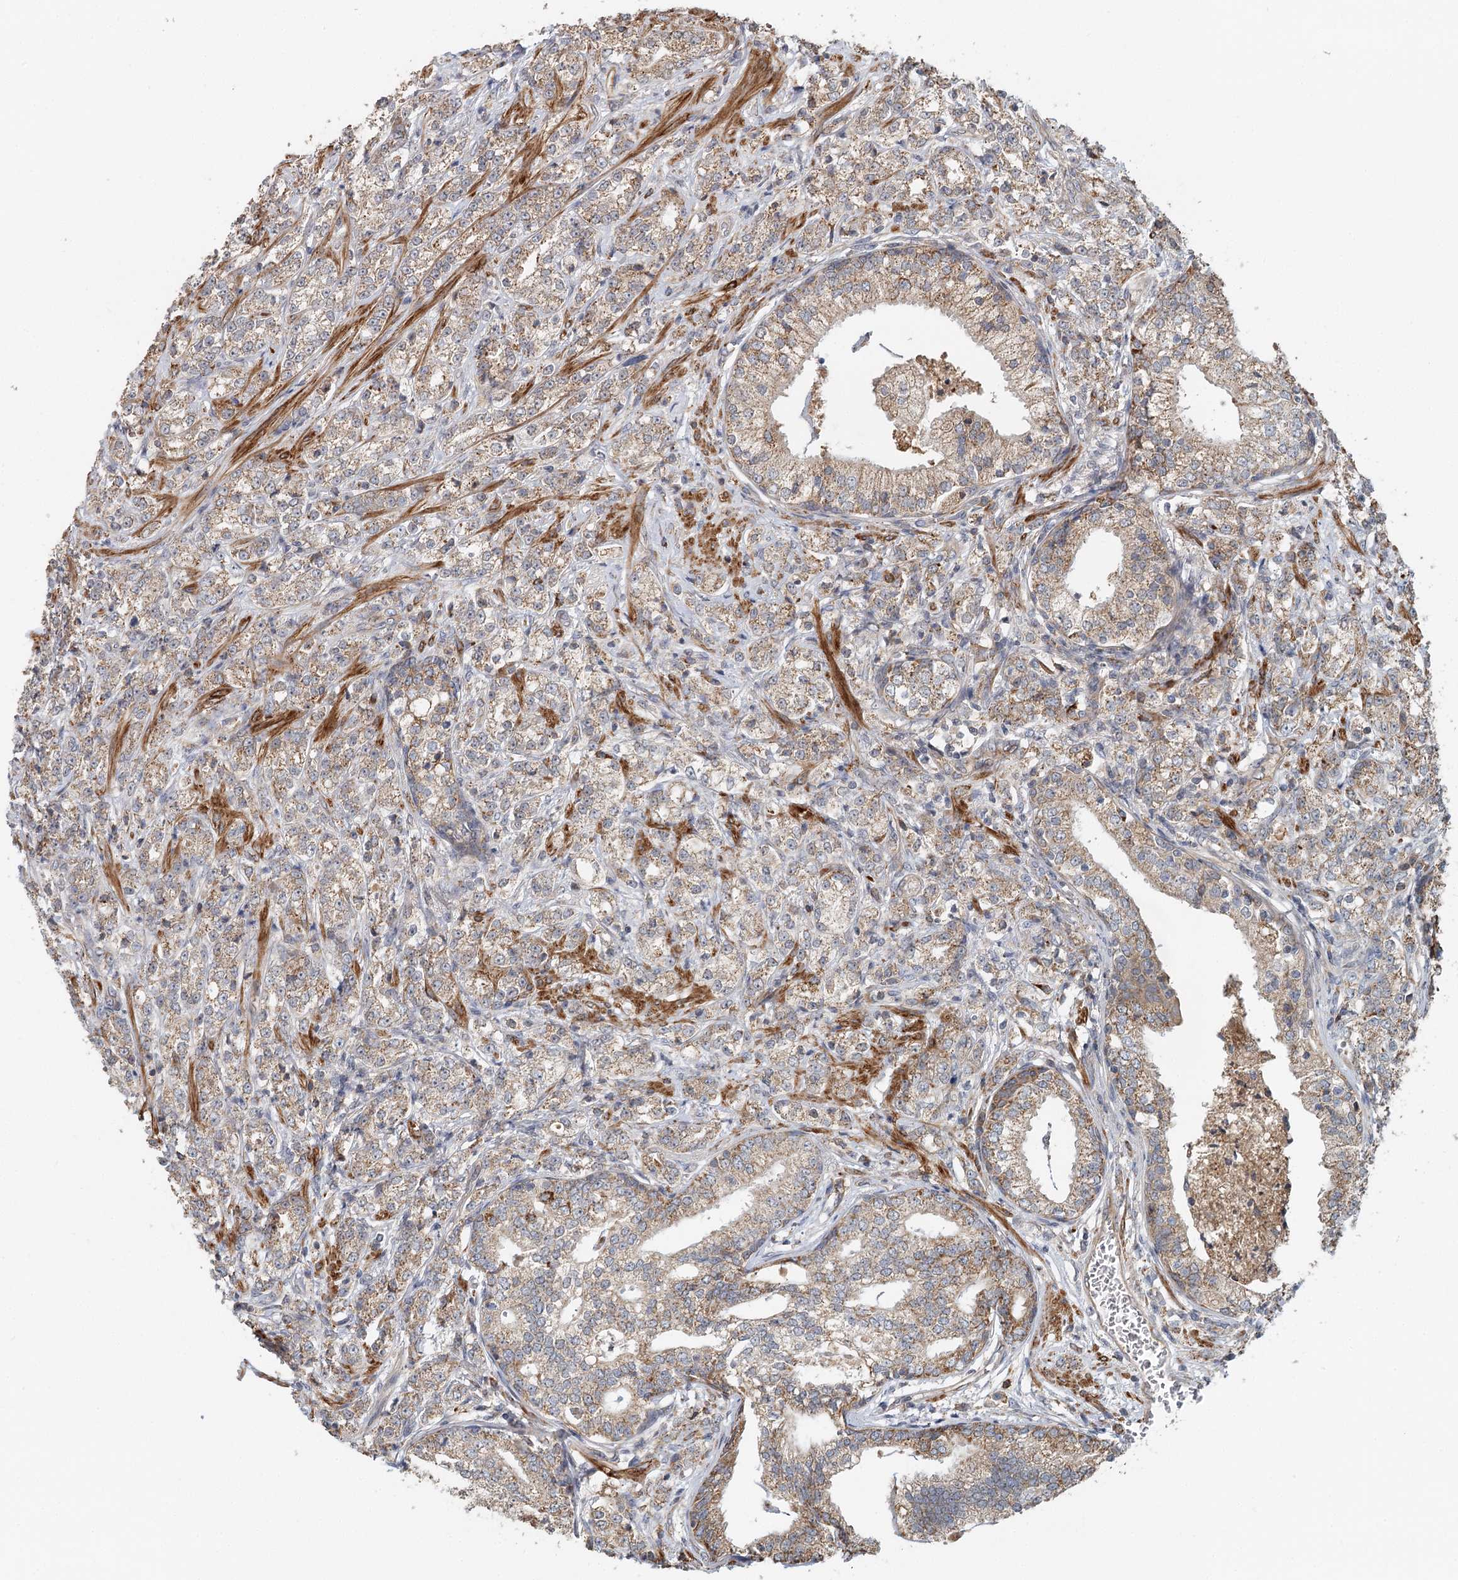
{"staining": {"intensity": "weak", "quantity": "25%-75%", "location": "cytoplasmic/membranous"}, "tissue": "prostate cancer", "cell_type": "Tumor cells", "image_type": "cancer", "snomed": [{"axis": "morphology", "description": "Adenocarcinoma, High grade"}, {"axis": "topography", "description": "Prostate"}], "caption": "This histopathology image displays IHC staining of human prostate cancer, with low weak cytoplasmic/membranous expression in about 25%-75% of tumor cells.", "gene": "RNF111", "patient": {"sex": "male", "age": 69}}